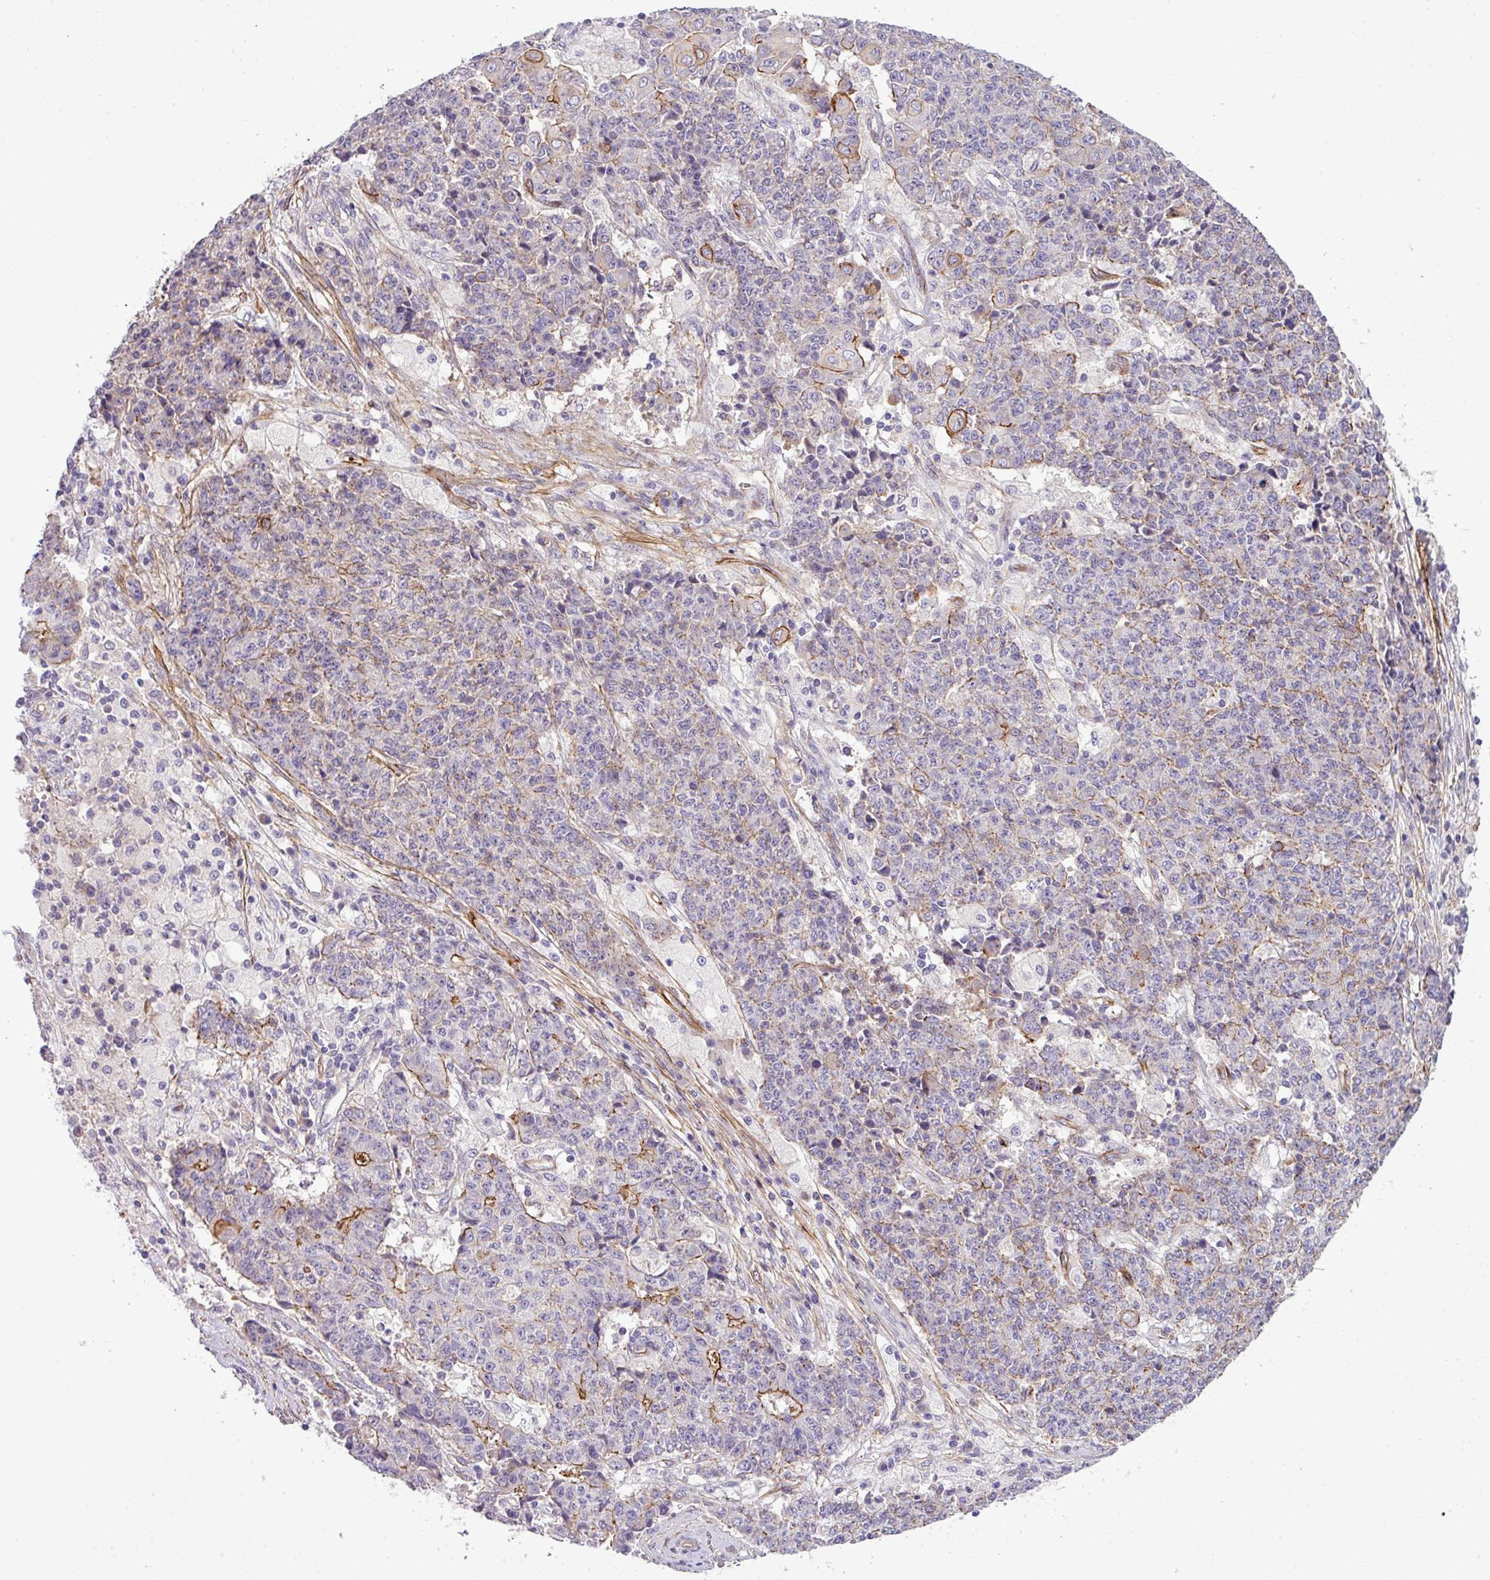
{"staining": {"intensity": "strong", "quantity": "<25%", "location": "cytoplasmic/membranous"}, "tissue": "ovarian cancer", "cell_type": "Tumor cells", "image_type": "cancer", "snomed": [{"axis": "morphology", "description": "Carcinoma, endometroid"}, {"axis": "topography", "description": "Ovary"}], "caption": "There is medium levels of strong cytoplasmic/membranous expression in tumor cells of endometroid carcinoma (ovarian), as demonstrated by immunohistochemical staining (brown color).", "gene": "PARD6A", "patient": {"sex": "female", "age": 42}}